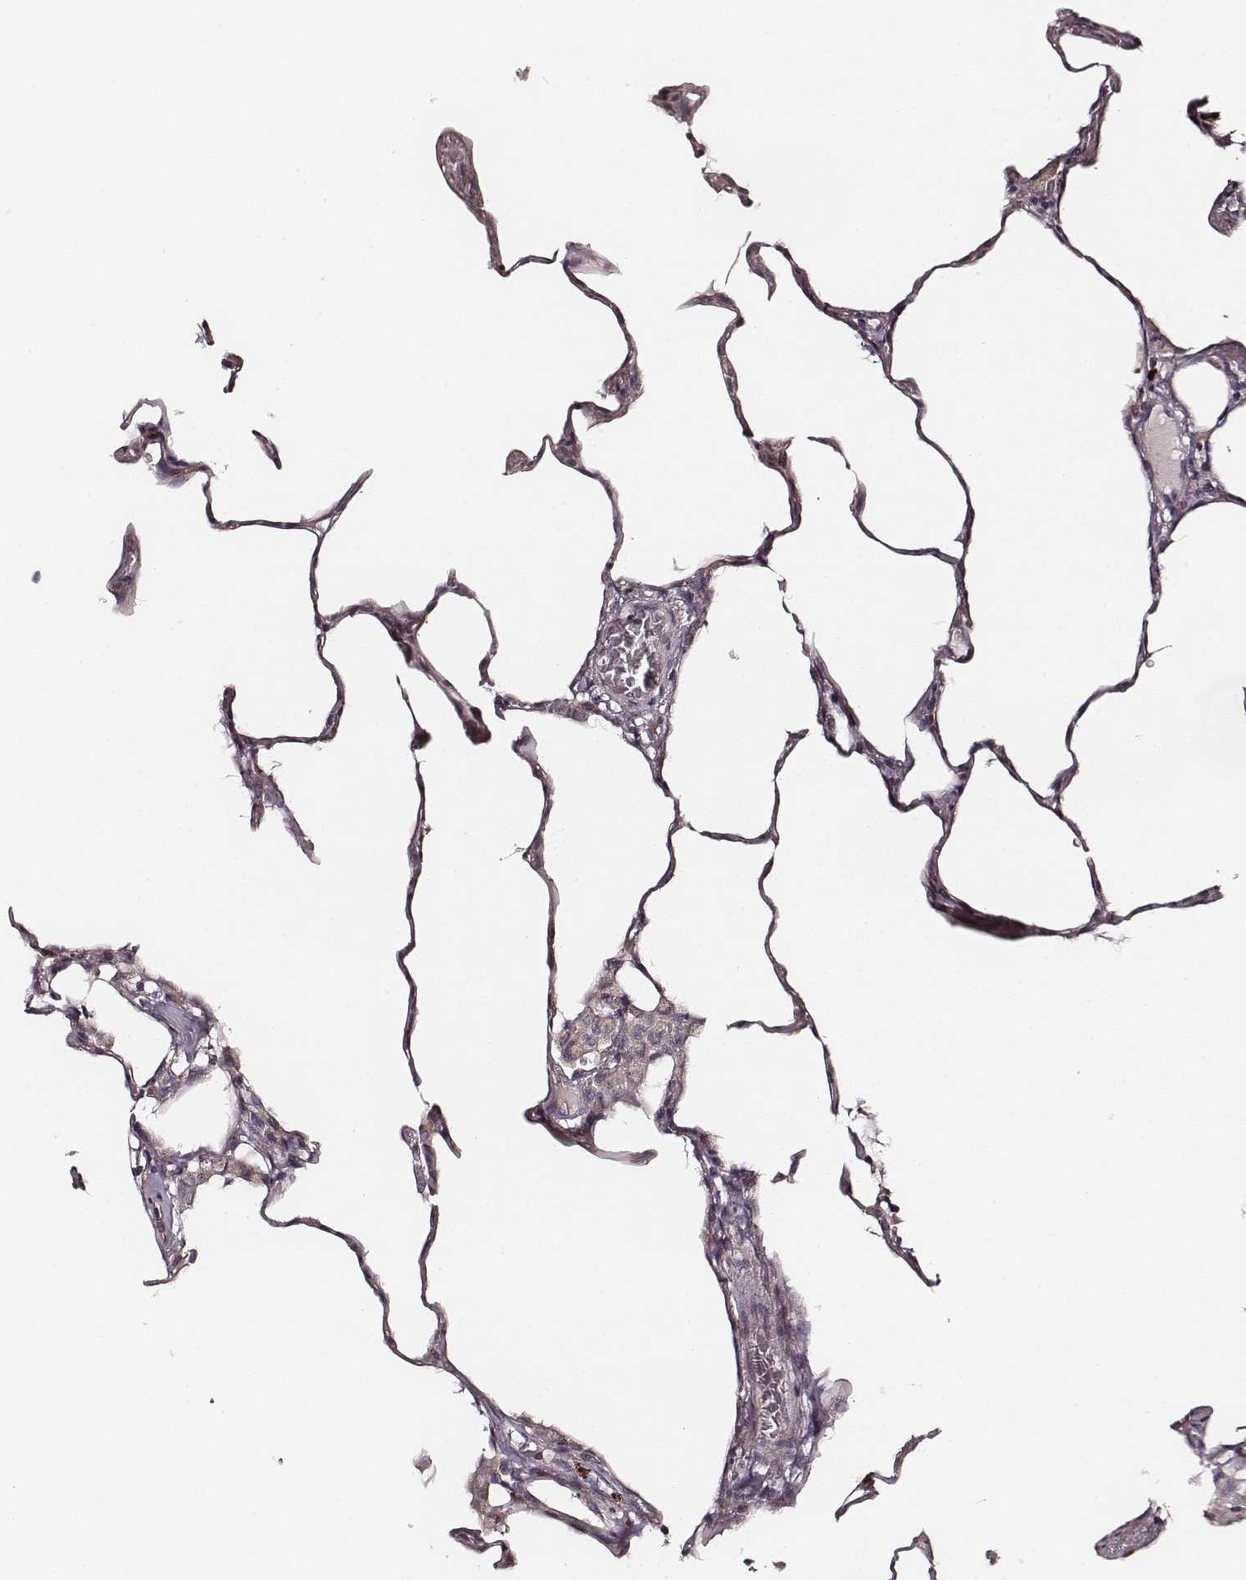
{"staining": {"intensity": "negative", "quantity": "none", "location": "none"}, "tissue": "lung", "cell_type": "Alveolar cells", "image_type": "normal", "snomed": [{"axis": "morphology", "description": "Normal tissue, NOS"}, {"axis": "topography", "description": "Lung"}], "caption": "This photomicrograph is of benign lung stained with IHC to label a protein in brown with the nuclei are counter-stained blue. There is no expression in alveolar cells.", "gene": "ABCA7", "patient": {"sex": "female", "age": 57}}